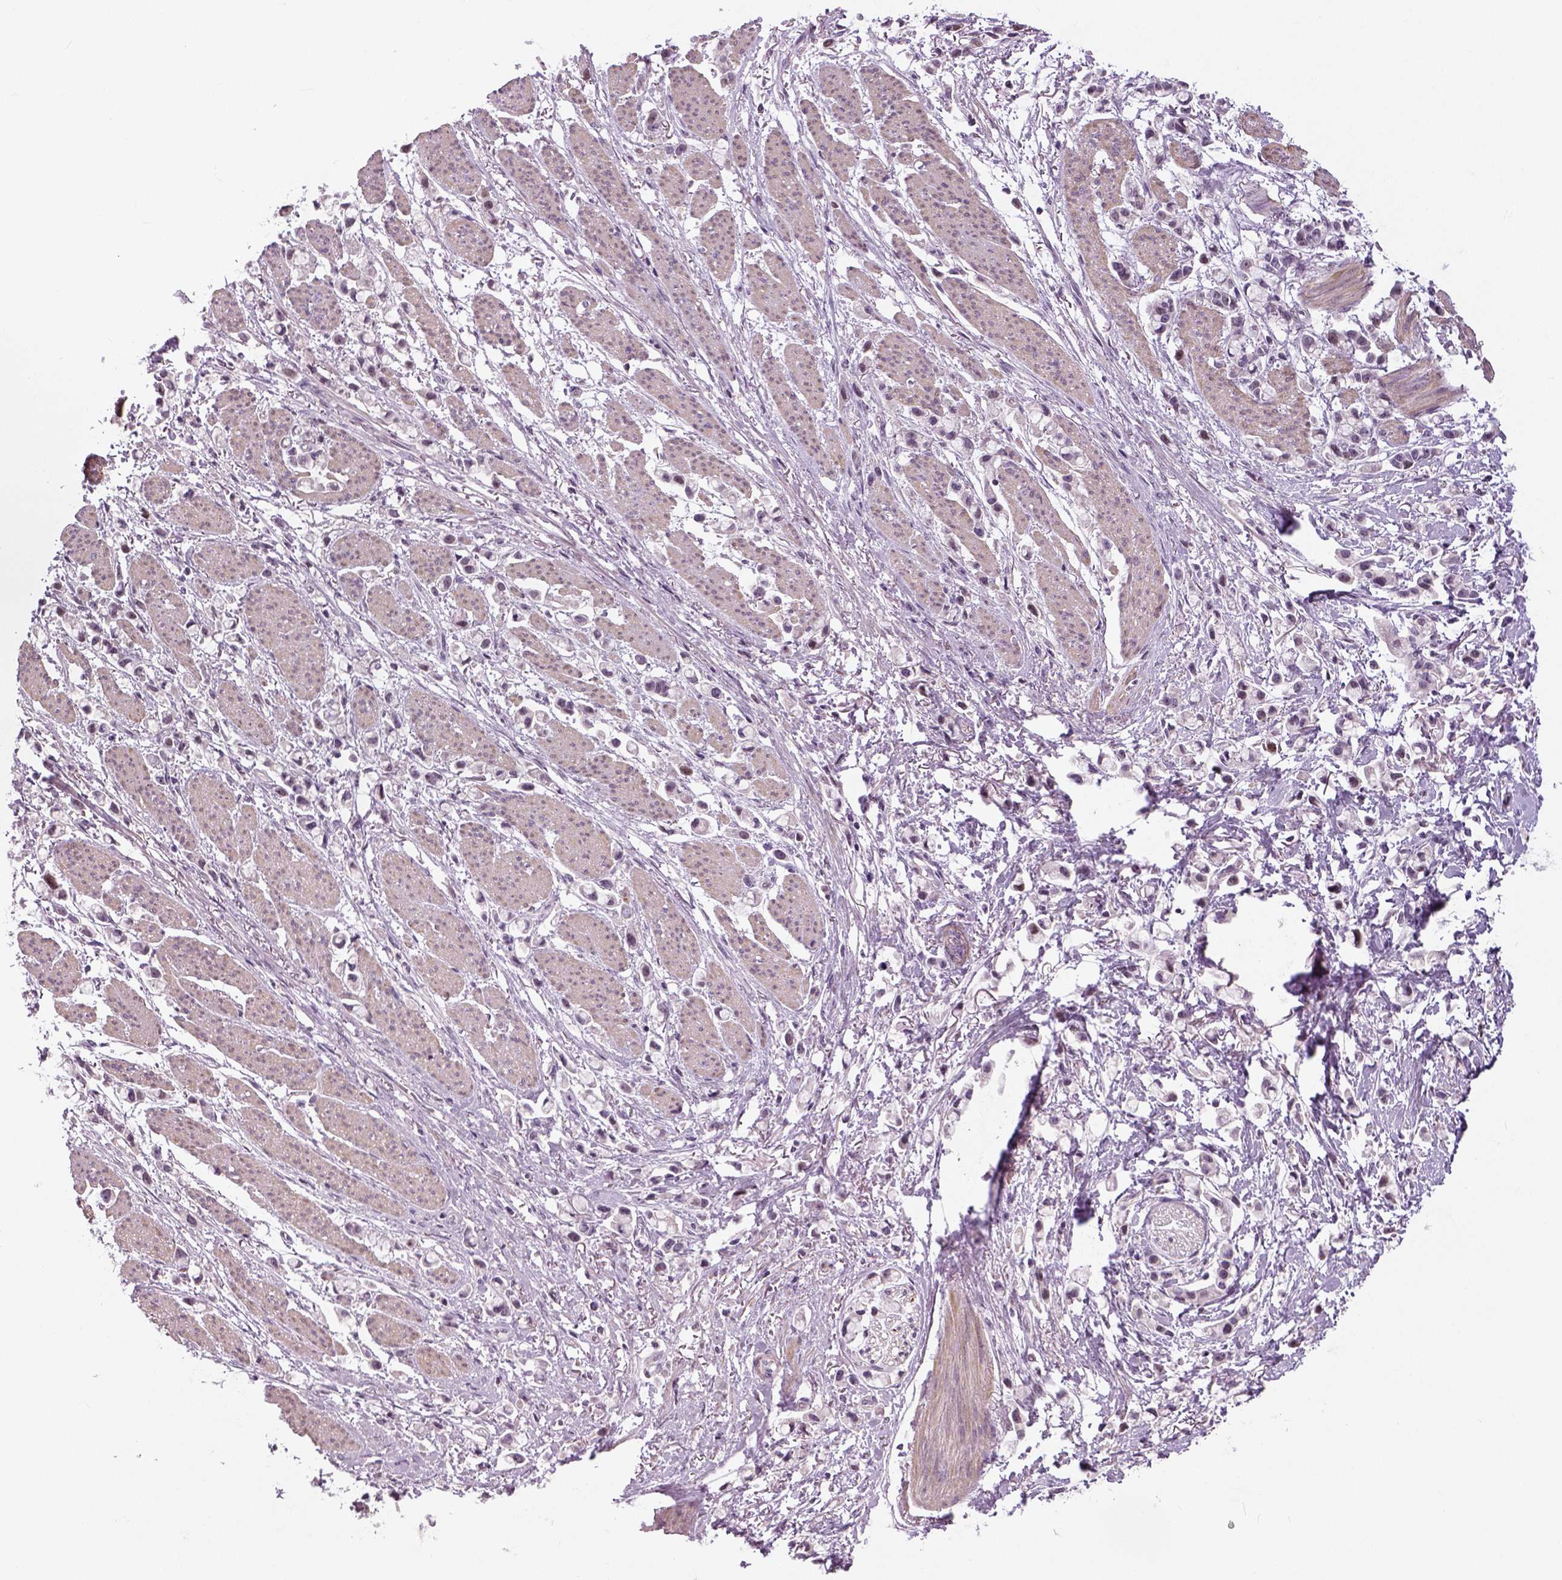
{"staining": {"intensity": "negative", "quantity": "none", "location": "none"}, "tissue": "stomach cancer", "cell_type": "Tumor cells", "image_type": "cancer", "snomed": [{"axis": "morphology", "description": "Adenocarcinoma, NOS"}, {"axis": "topography", "description": "Stomach"}], "caption": "The histopathology image displays no significant expression in tumor cells of stomach cancer (adenocarcinoma).", "gene": "NECAB1", "patient": {"sex": "female", "age": 81}}